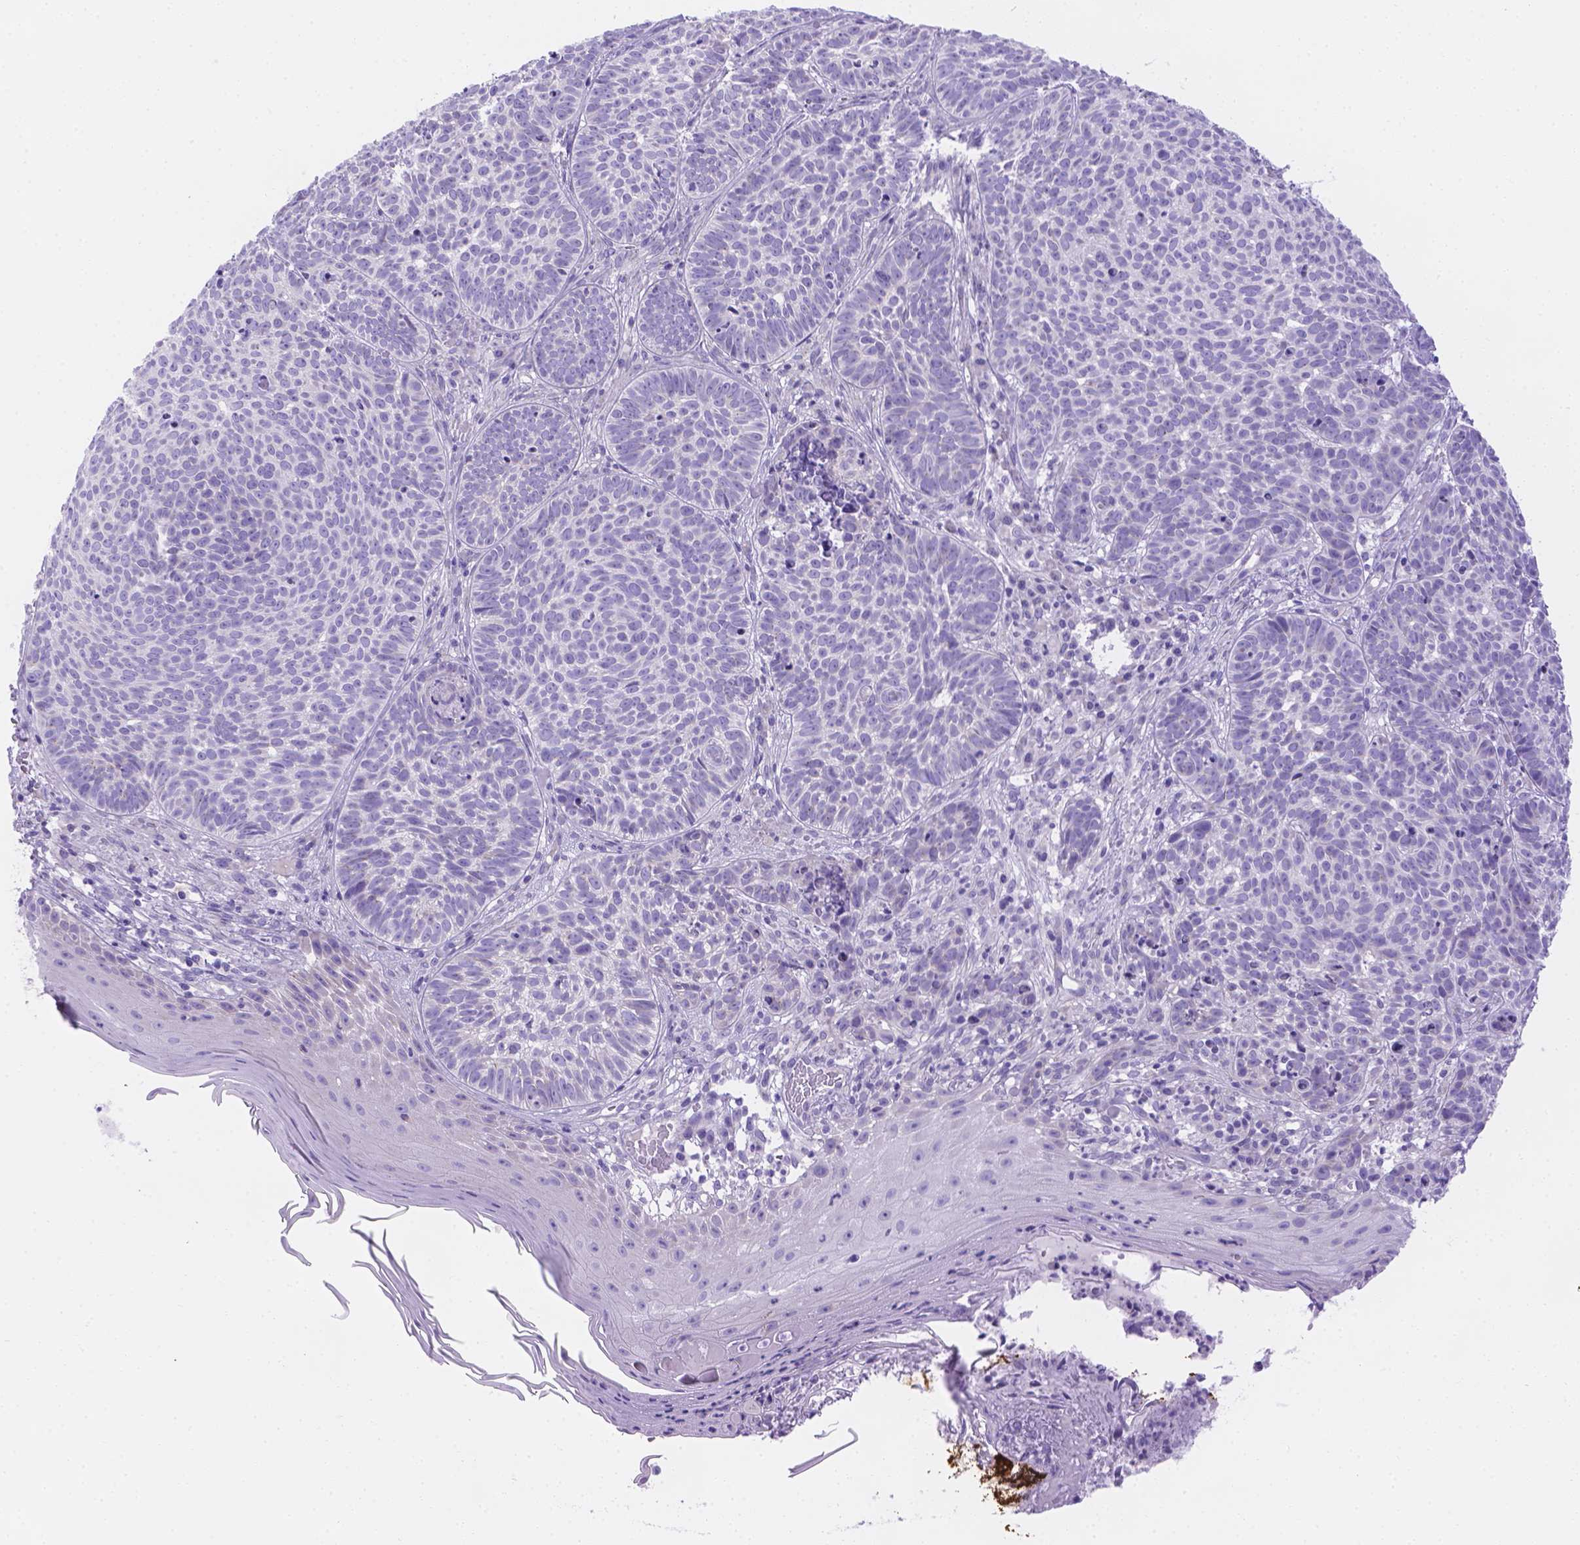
{"staining": {"intensity": "negative", "quantity": "none", "location": "none"}, "tissue": "skin cancer", "cell_type": "Tumor cells", "image_type": "cancer", "snomed": [{"axis": "morphology", "description": "Basal cell carcinoma"}, {"axis": "topography", "description": "Skin"}], "caption": "Immunohistochemistry (IHC) image of human skin basal cell carcinoma stained for a protein (brown), which reveals no positivity in tumor cells.", "gene": "MLN", "patient": {"sex": "male", "age": 90}}